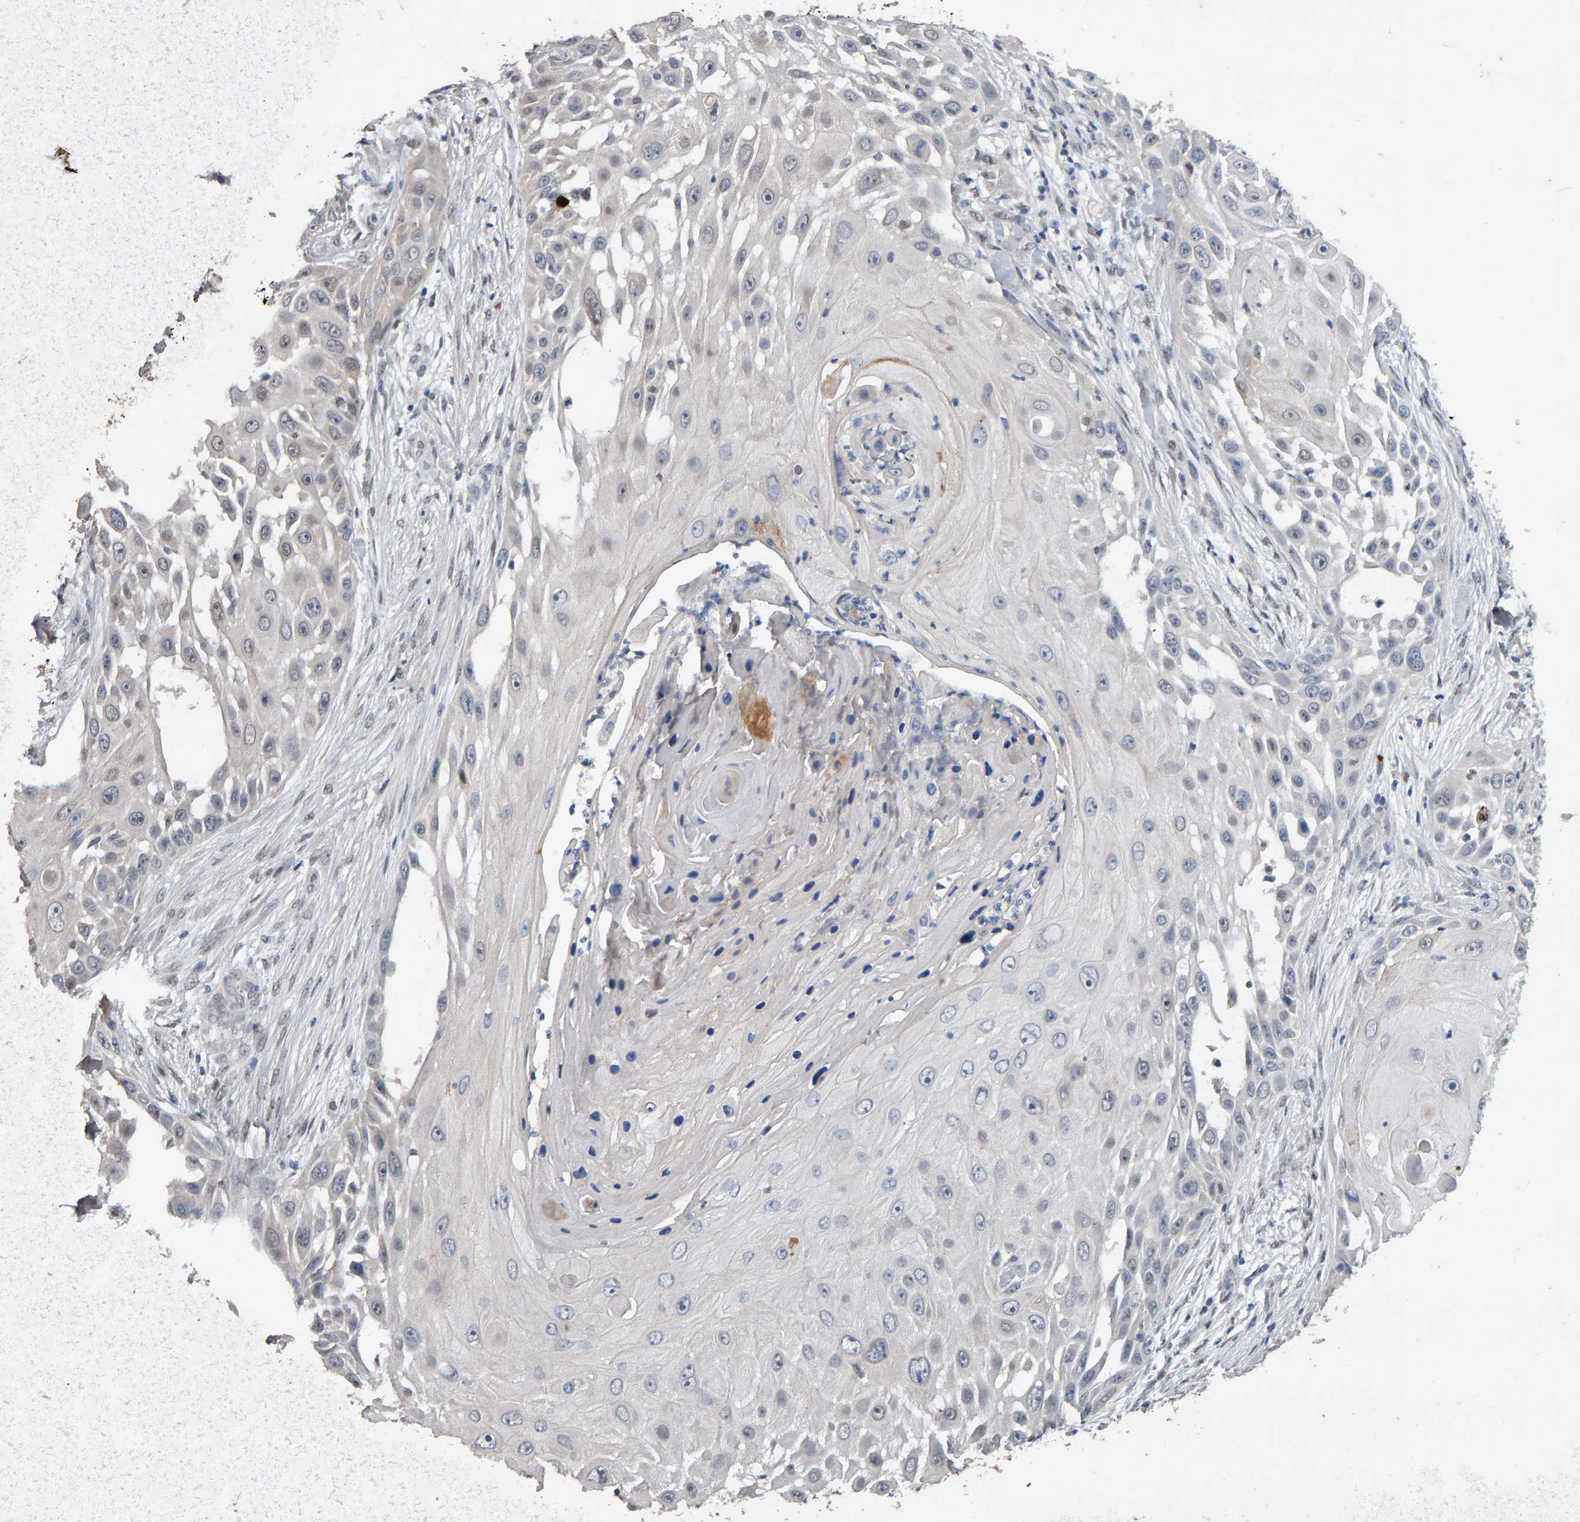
{"staining": {"intensity": "negative", "quantity": "none", "location": "none"}, "tissue": "skin cancer", "cell_type": "Tumor cells", "image_type": "cancer", "snomed": [{"axis": "morphology", "description": "Squamous cell carcinoma, NOS"}, {"axis": "topography", "description": "Skin"}], "caption": "Tumor cells show no significant expression in skin squamous cell carcinoma.", "gene": "IPO8", "patient": {"sex": "female", "age": 44}}